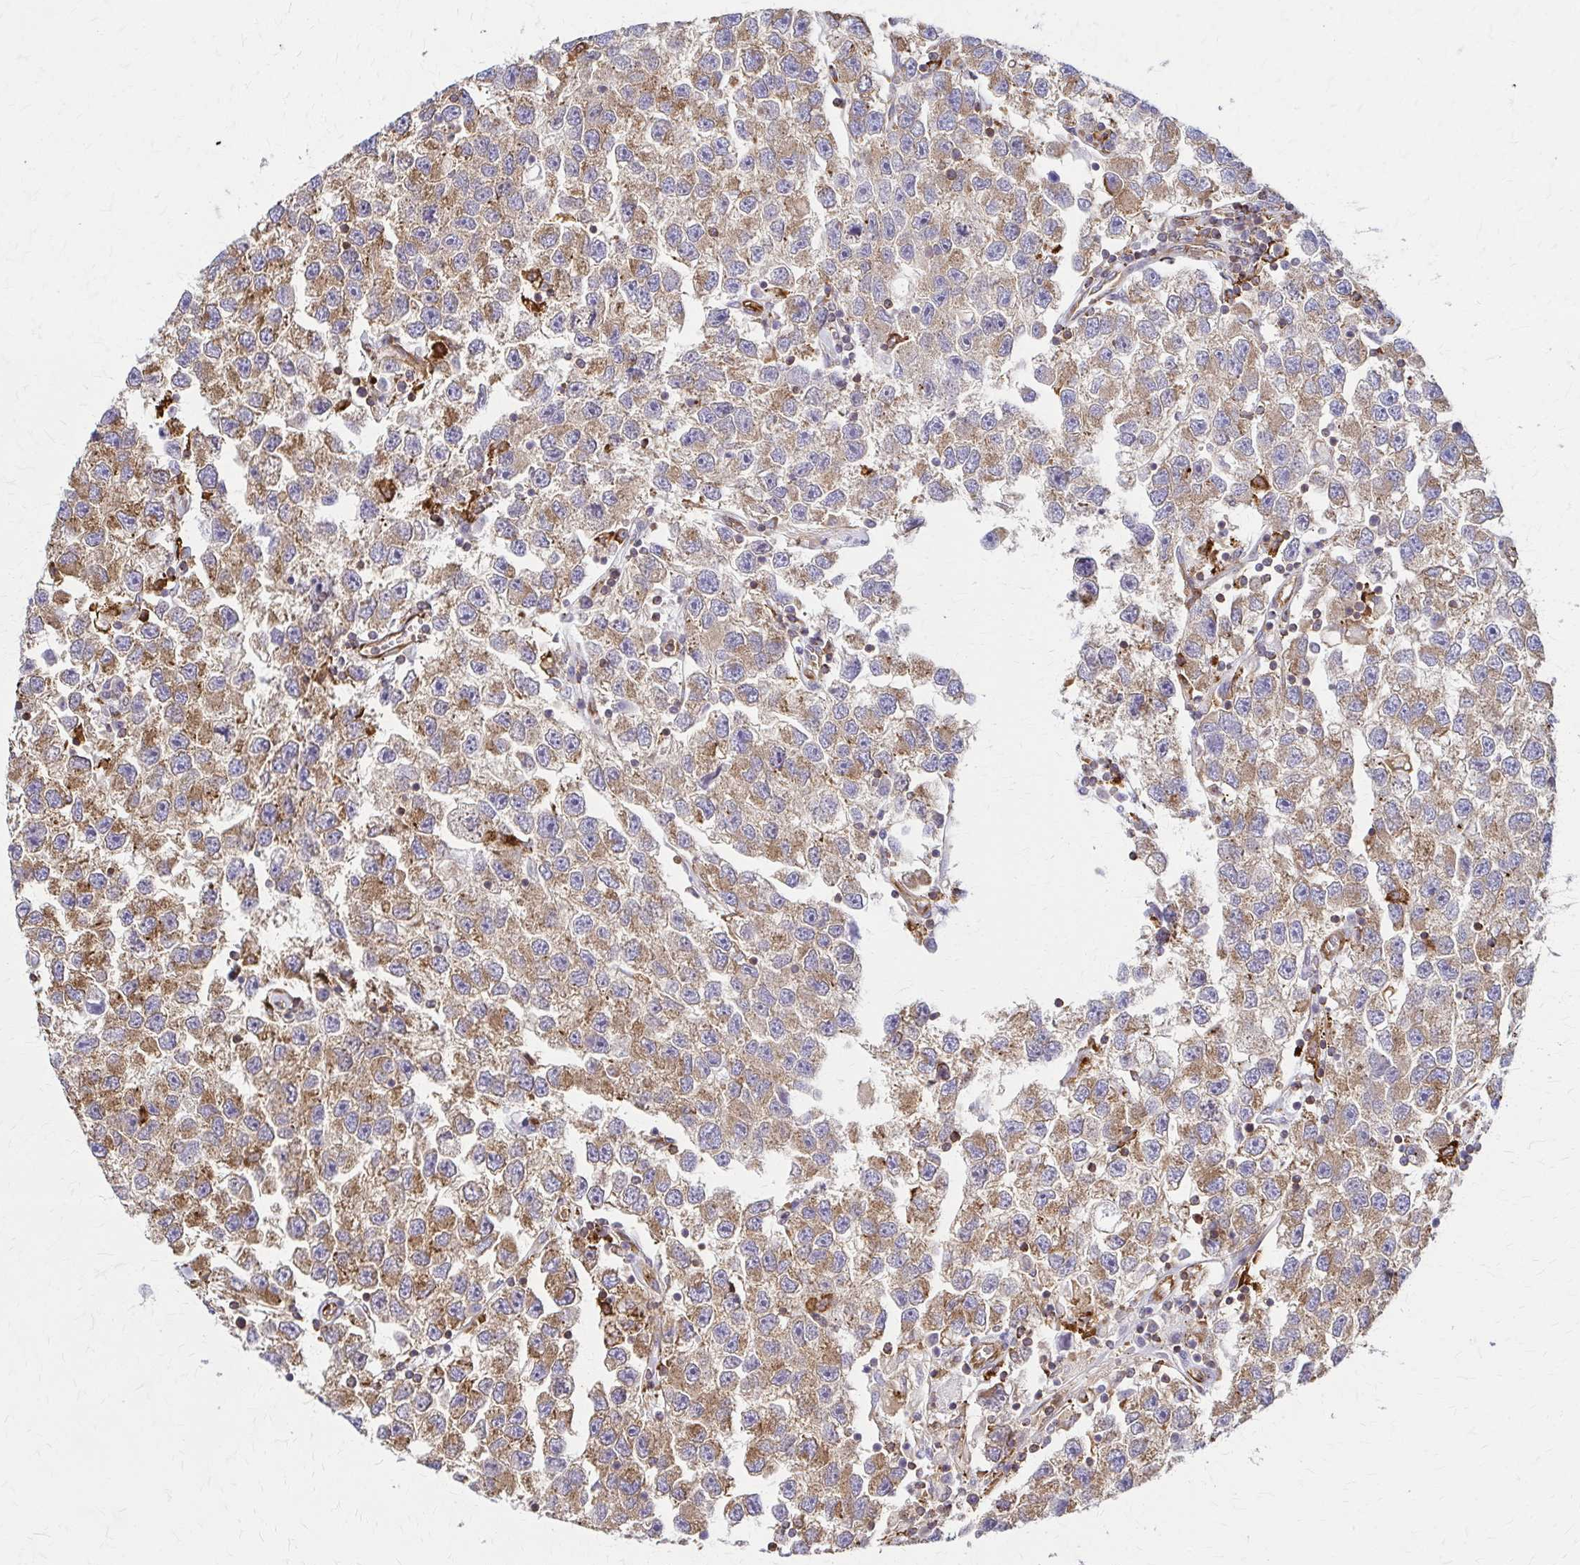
{"staining": {"intensity": "moderate", "quantity": ">75%", "location": "cytoplasmic/membranous"}, "tissue": "testis cancer", "cell_type": "Tumor cells", "image_type": "cancer", "snomed": [{"axis": "morphology", "description": "Seminoma, NOS"}, {"axis": "topography", "description": "Testis"}], "caption": "Protein analysis of testis cancer (seminoma) tissue reveals moderate cytoplasmic/membranous staining in approximately >75% of tumor cells.", "gene": "WASF2", "patient": {"sex": "male", "age": 26}}